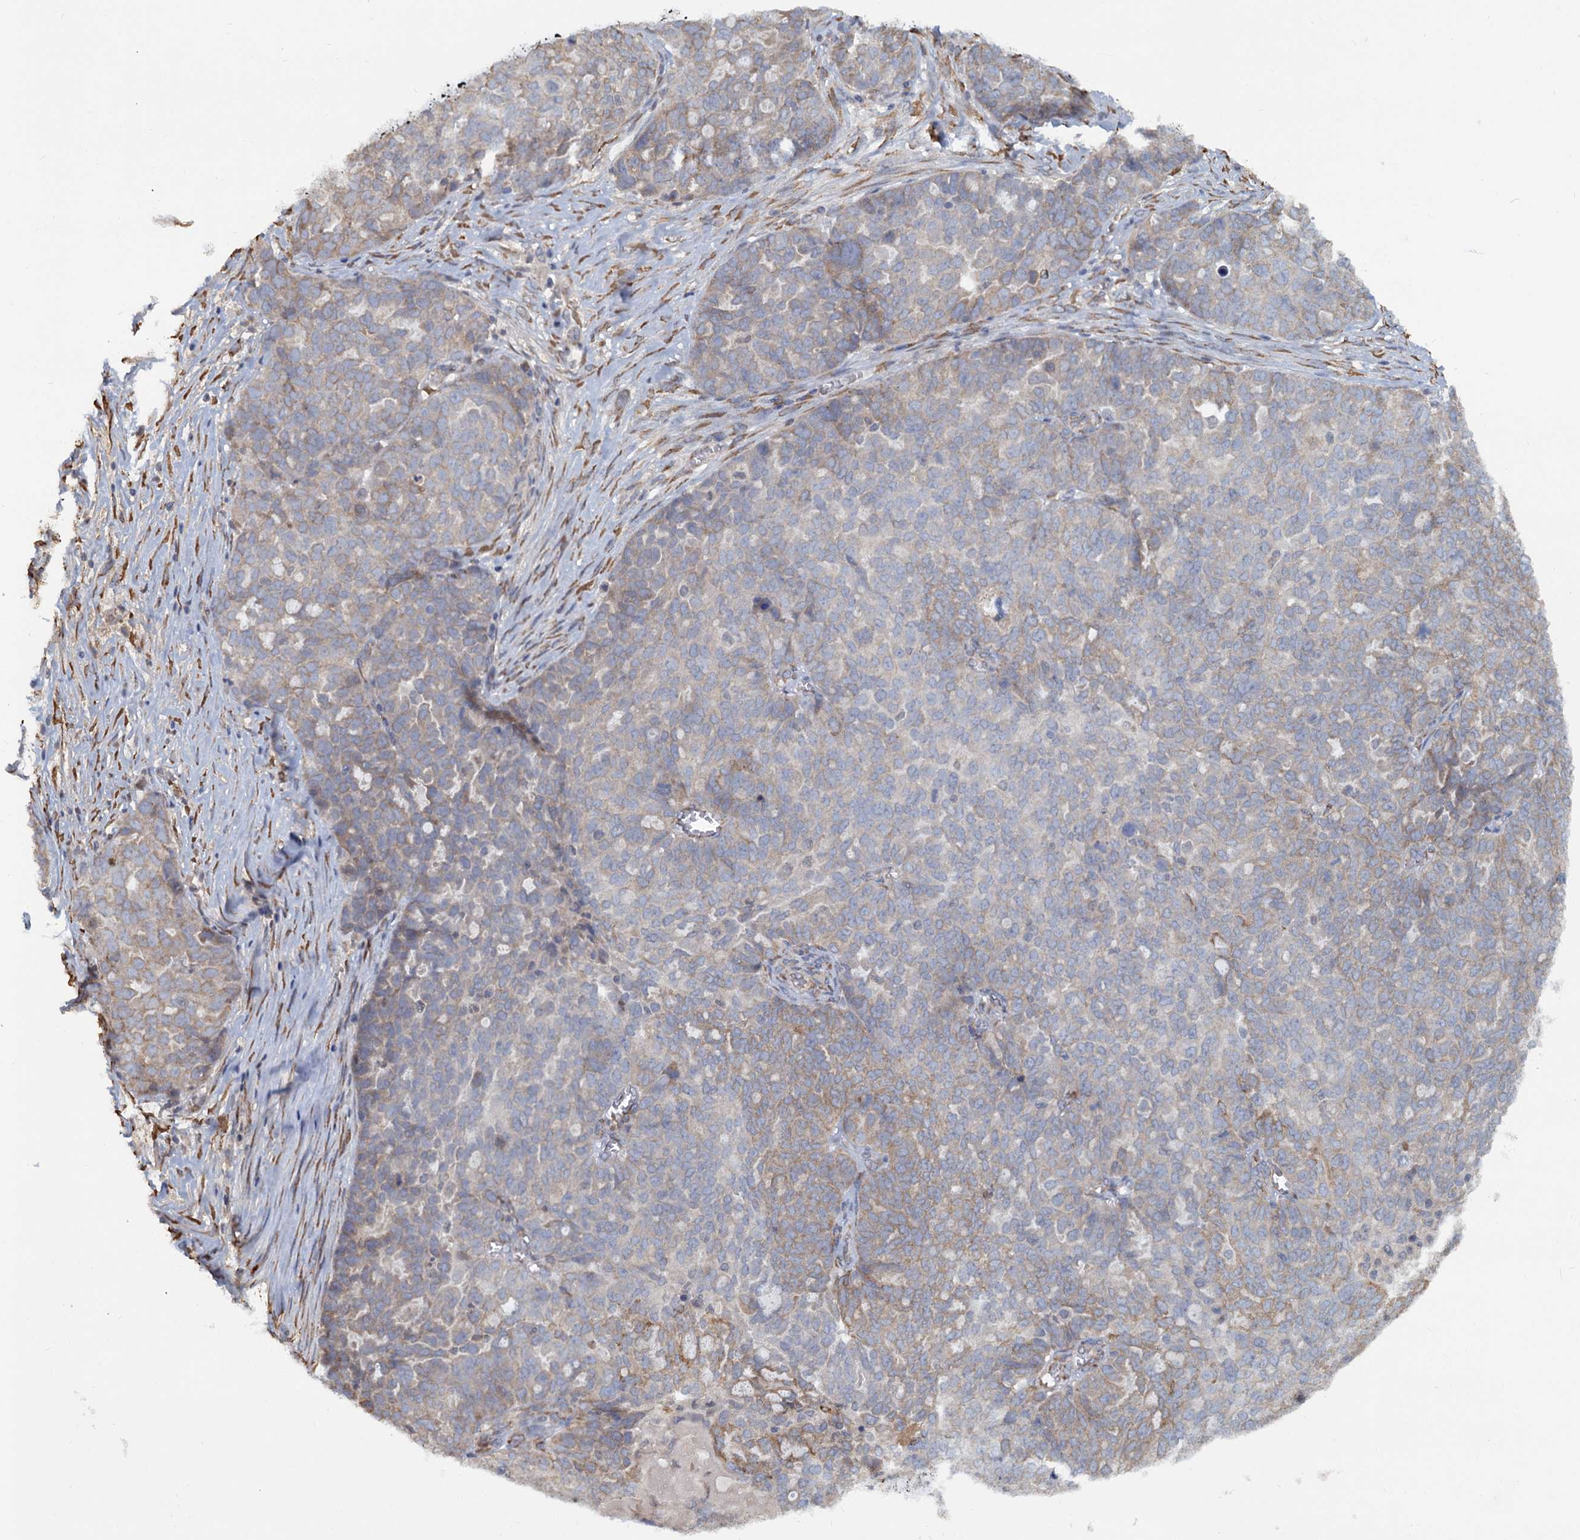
{"staining": {"intensity": "weak", "quantity": "25%-75%", "location": "cytoplasmic/membranous"}, "tissue": "ovarian cancer", "cell_type": "Tumor cells", "image_type": "cancer", "snomed": [{"axis": "morphology", "description": "Cystadenocarcinoma, serous, NOS"}, {"axis": "topography", "description": "Soft tissue"}, {"axis": "topography", "description": "Ovary"}], "caption": "High-power microscopy captured an immunohistochemistry (IHC) histopathology image of serous cystadenocarcinoma (ovarian), revealing weak cytoplasmic/membranous positivity in approximately 25%-75% of tumor cells.", "gene": "LRRC51", "patient": {"sex": "female", "age": 57}}